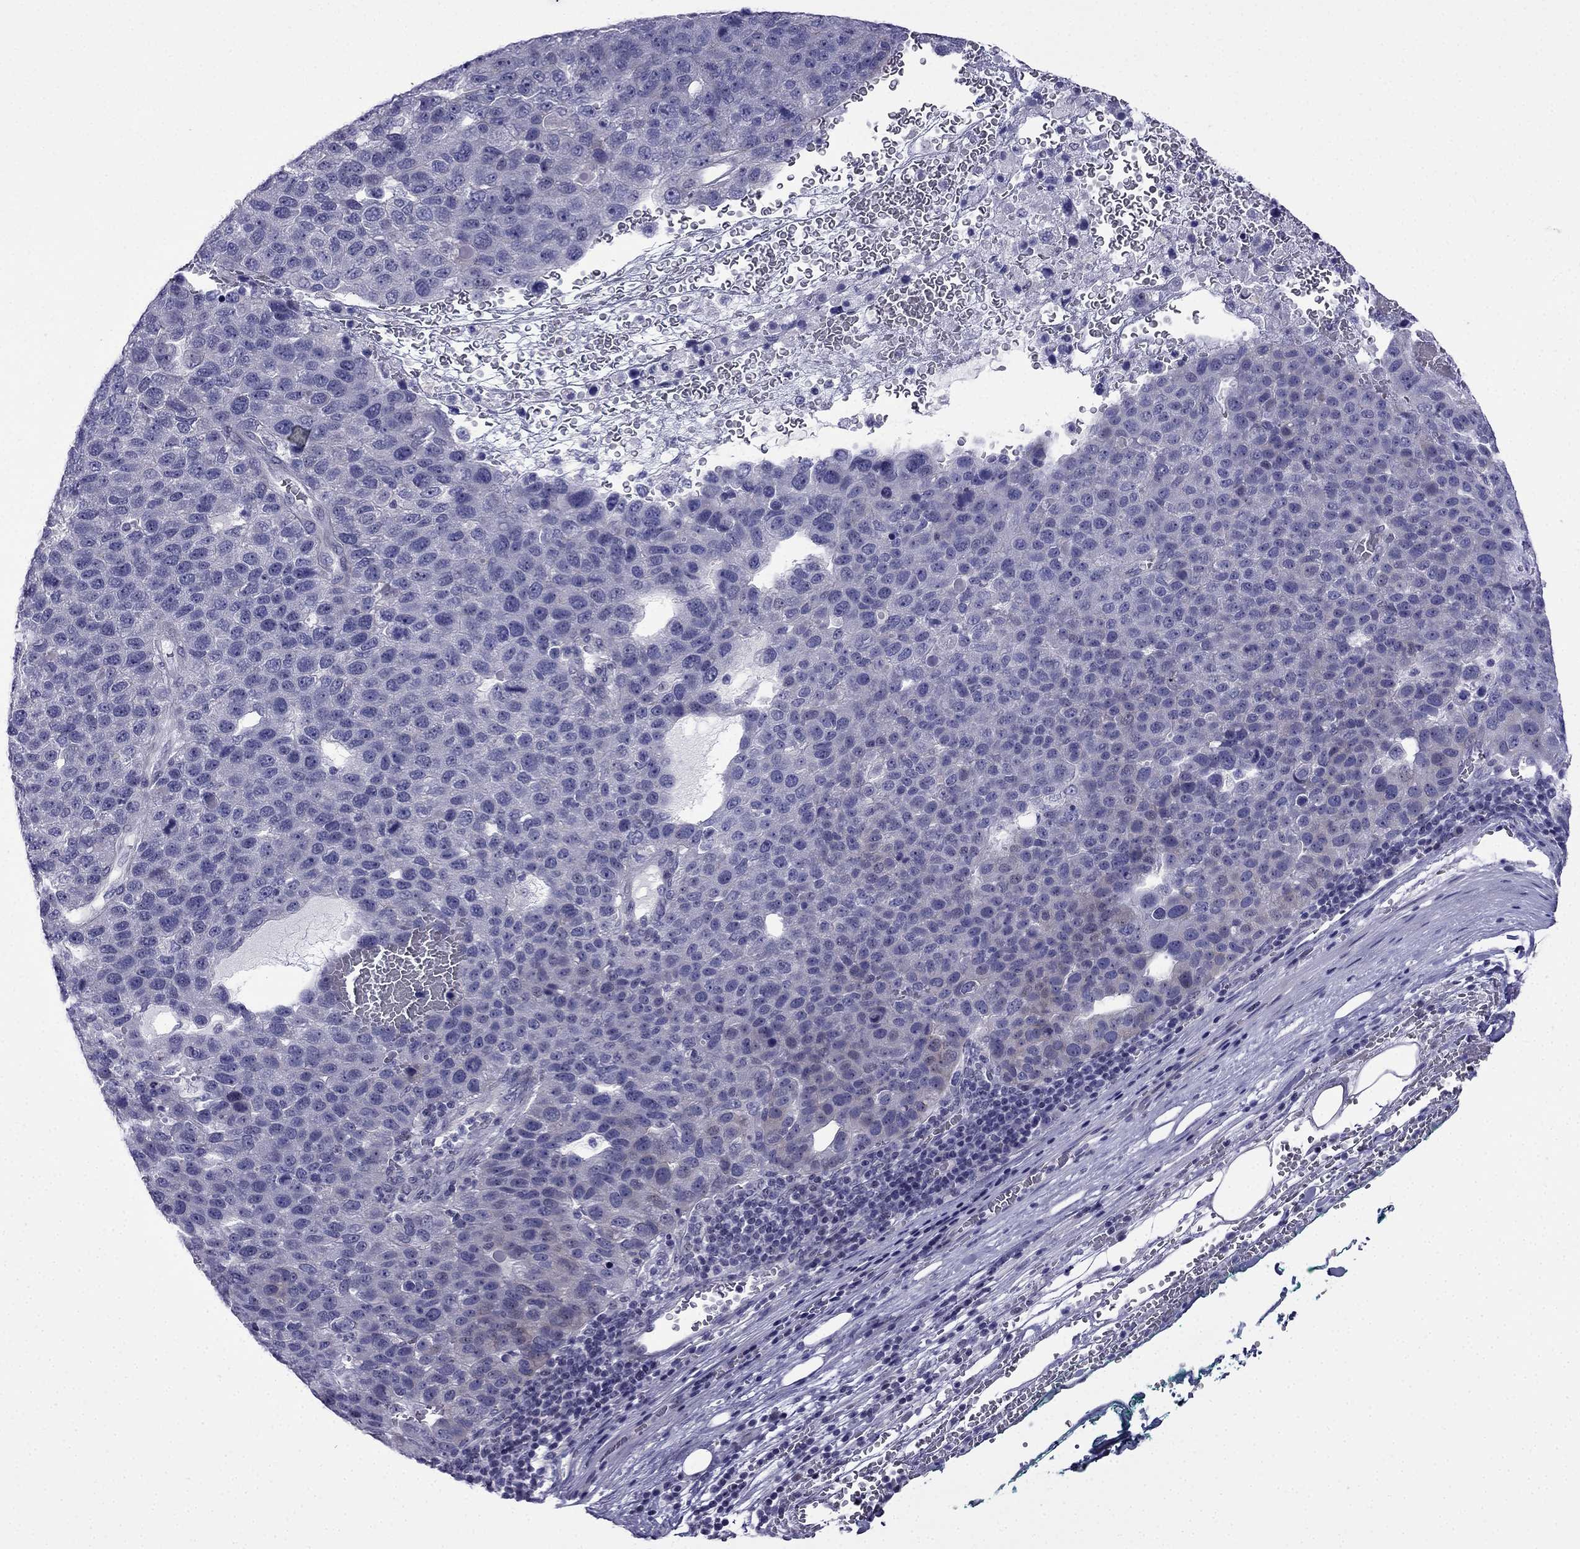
{"staining": {"intensity": "negative", "quantity": "none", "location": "none"}, "tissue": "pancreatic cancer", "cell_type": "Tumor cells", "image_type": "cancer", "snomed": [{"axis": "morphology", "description": "Adenocarcinoma, NOS"}, {"axis": "topography", "description": "Pancreas"}], "caption": "High magnification brightfield microscopy of pancreatic cancer (adenocarcinoma) stained with DAB (brown) and counterstained with hematoxylin (blue): tumor cells show no significant positivity.", "gene": "POM121L12", "patient": {"sex": "female", "age": 61}}